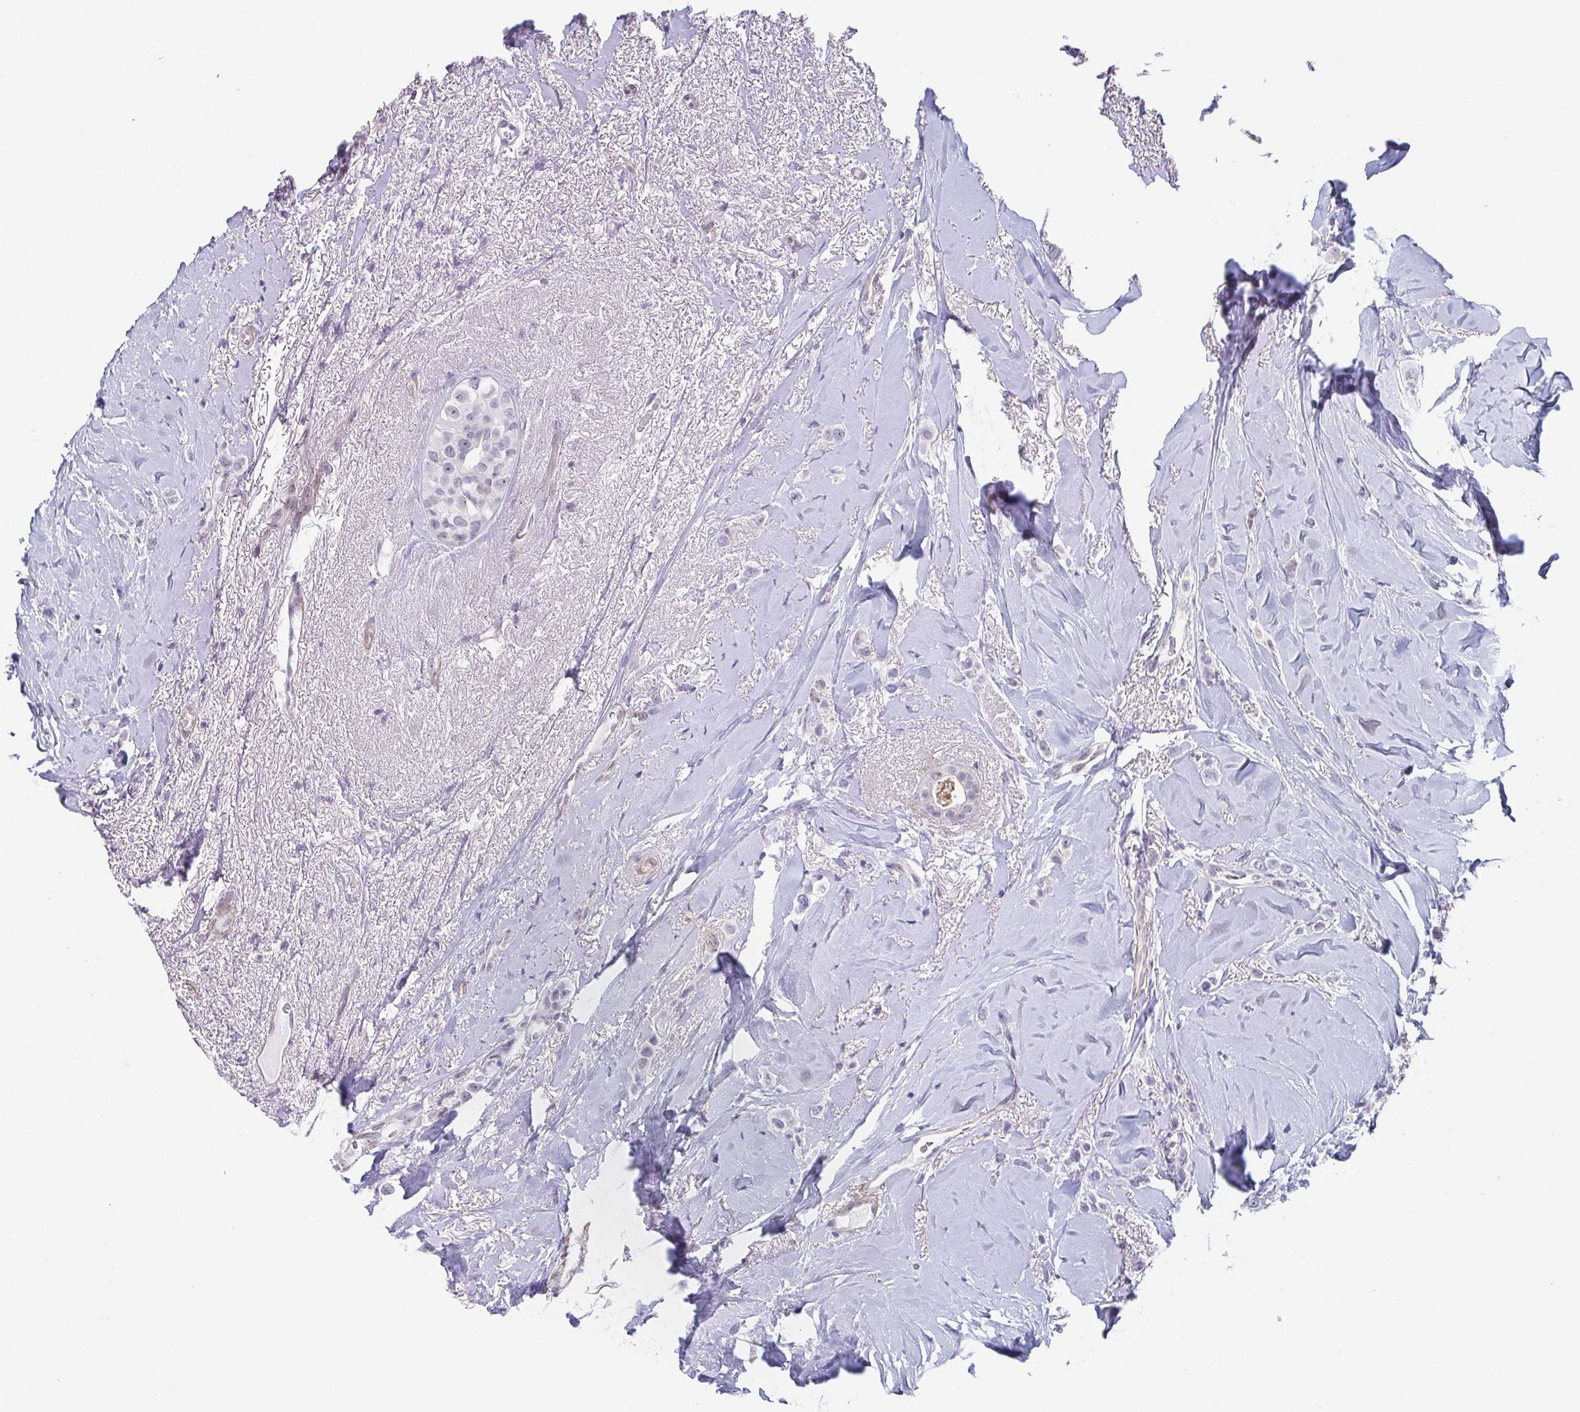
{"staining": {"intensity": "negative", "quantity": "none", "location": "none"}, "tissue": "breast cancer", "cell_type": "Tumor cells", "image_type": "cancer", "snomed": [{"axis": "morphology", "description": "Lobular carcinoma"}, {"axis": "topography", "description": "Breast"}], "caption": "Immunohistochemistry micrograph of breast cancer (lobular carcinoma) stained for a protein (brown), which exhibits no staining in tumor cells.", "gene": "EXOSC7", "patient": {"sex": "female", "age": 66}}